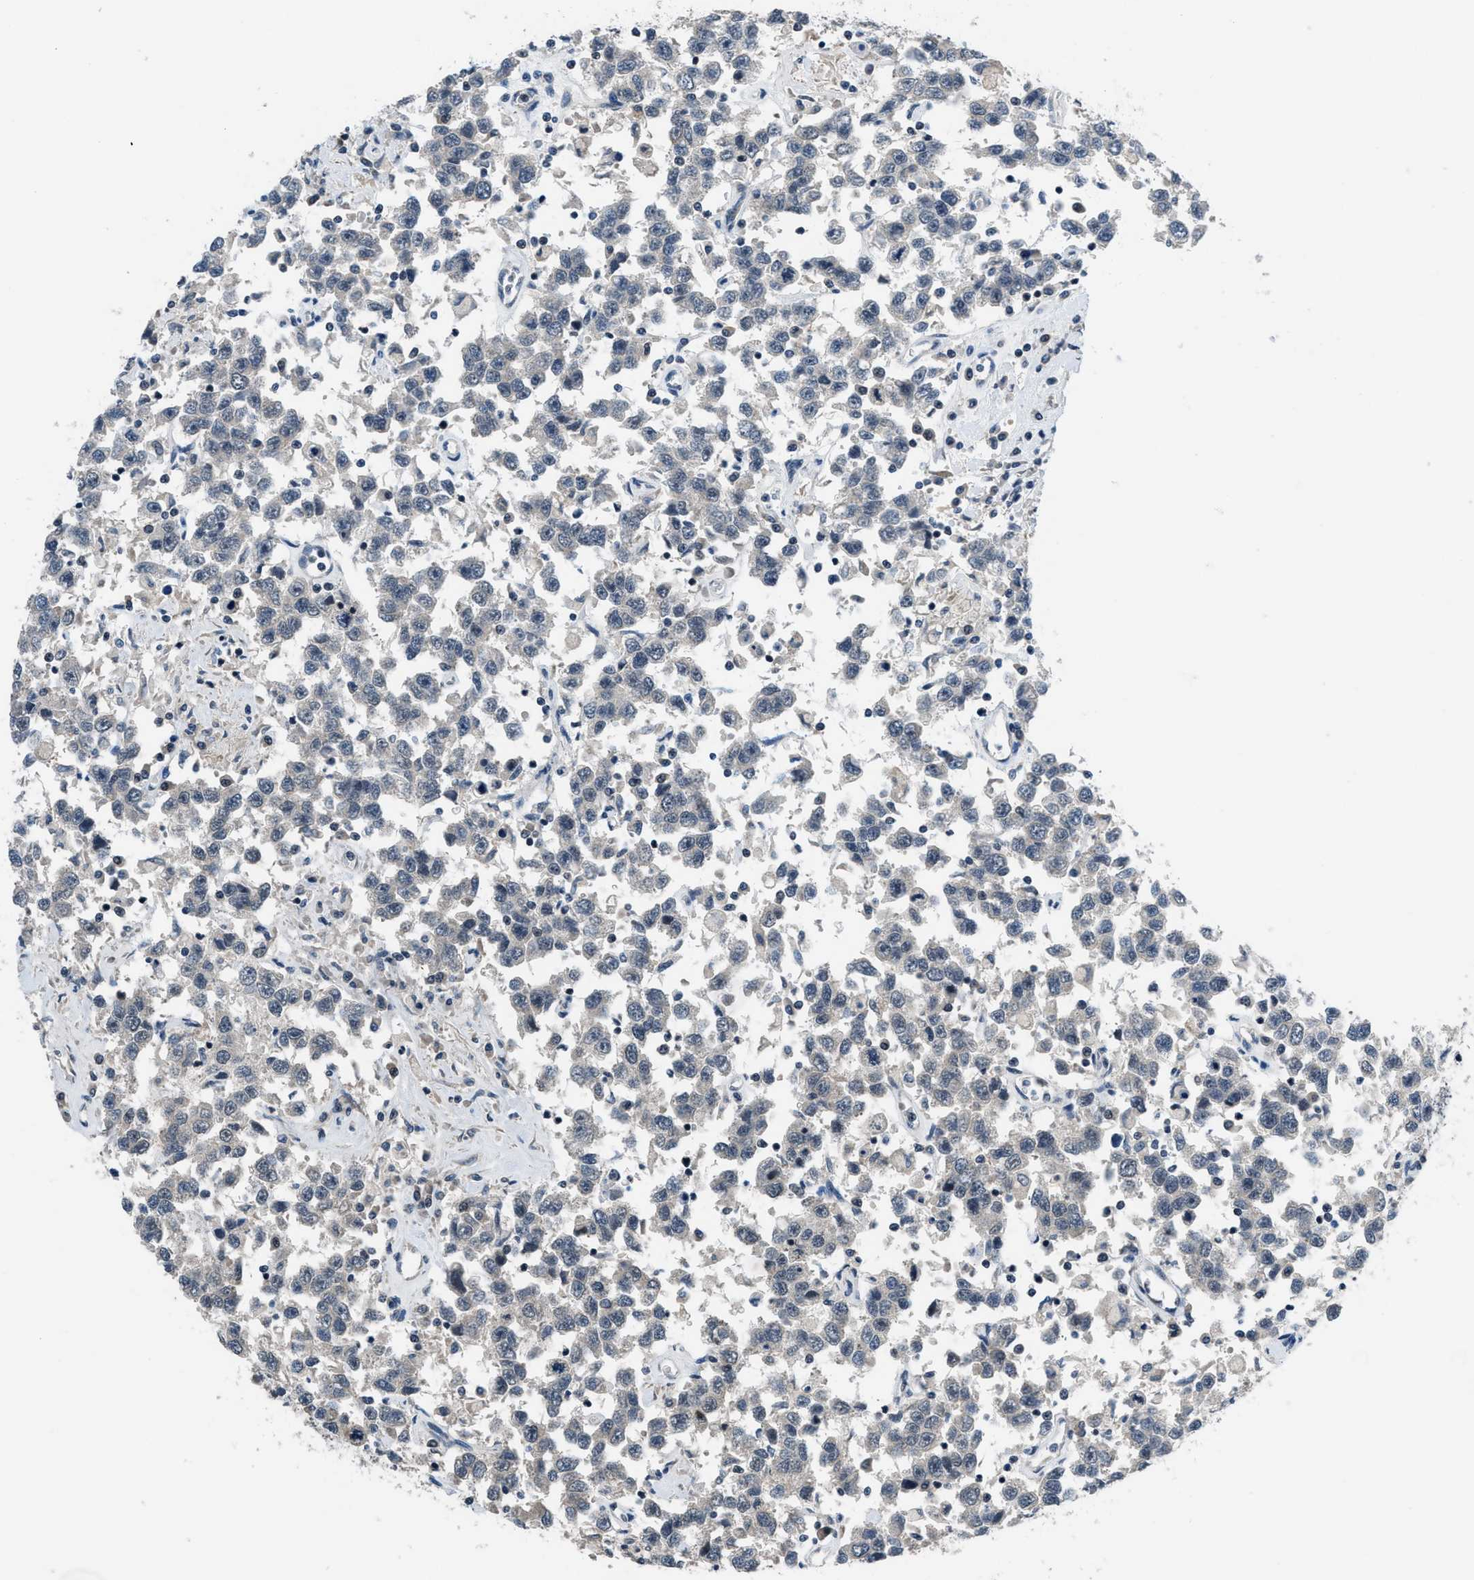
{"staining": {"intensity": "negative", "quantity": "none", "location": "none"}, "tissue": "testis cancer", "cell_type": "Tumor cells", "image_type": "cancer", "snomed": [{"axis": "morphology", "description": "Seminoma, NOS"}, {"axis": "topography", "description": "Testis"}], "caption": "The histopathology image displays no significant expression in tumor cells of testis cancer.", "gene": "SETD5", "patient": {"sex": "male", "age": 41}}